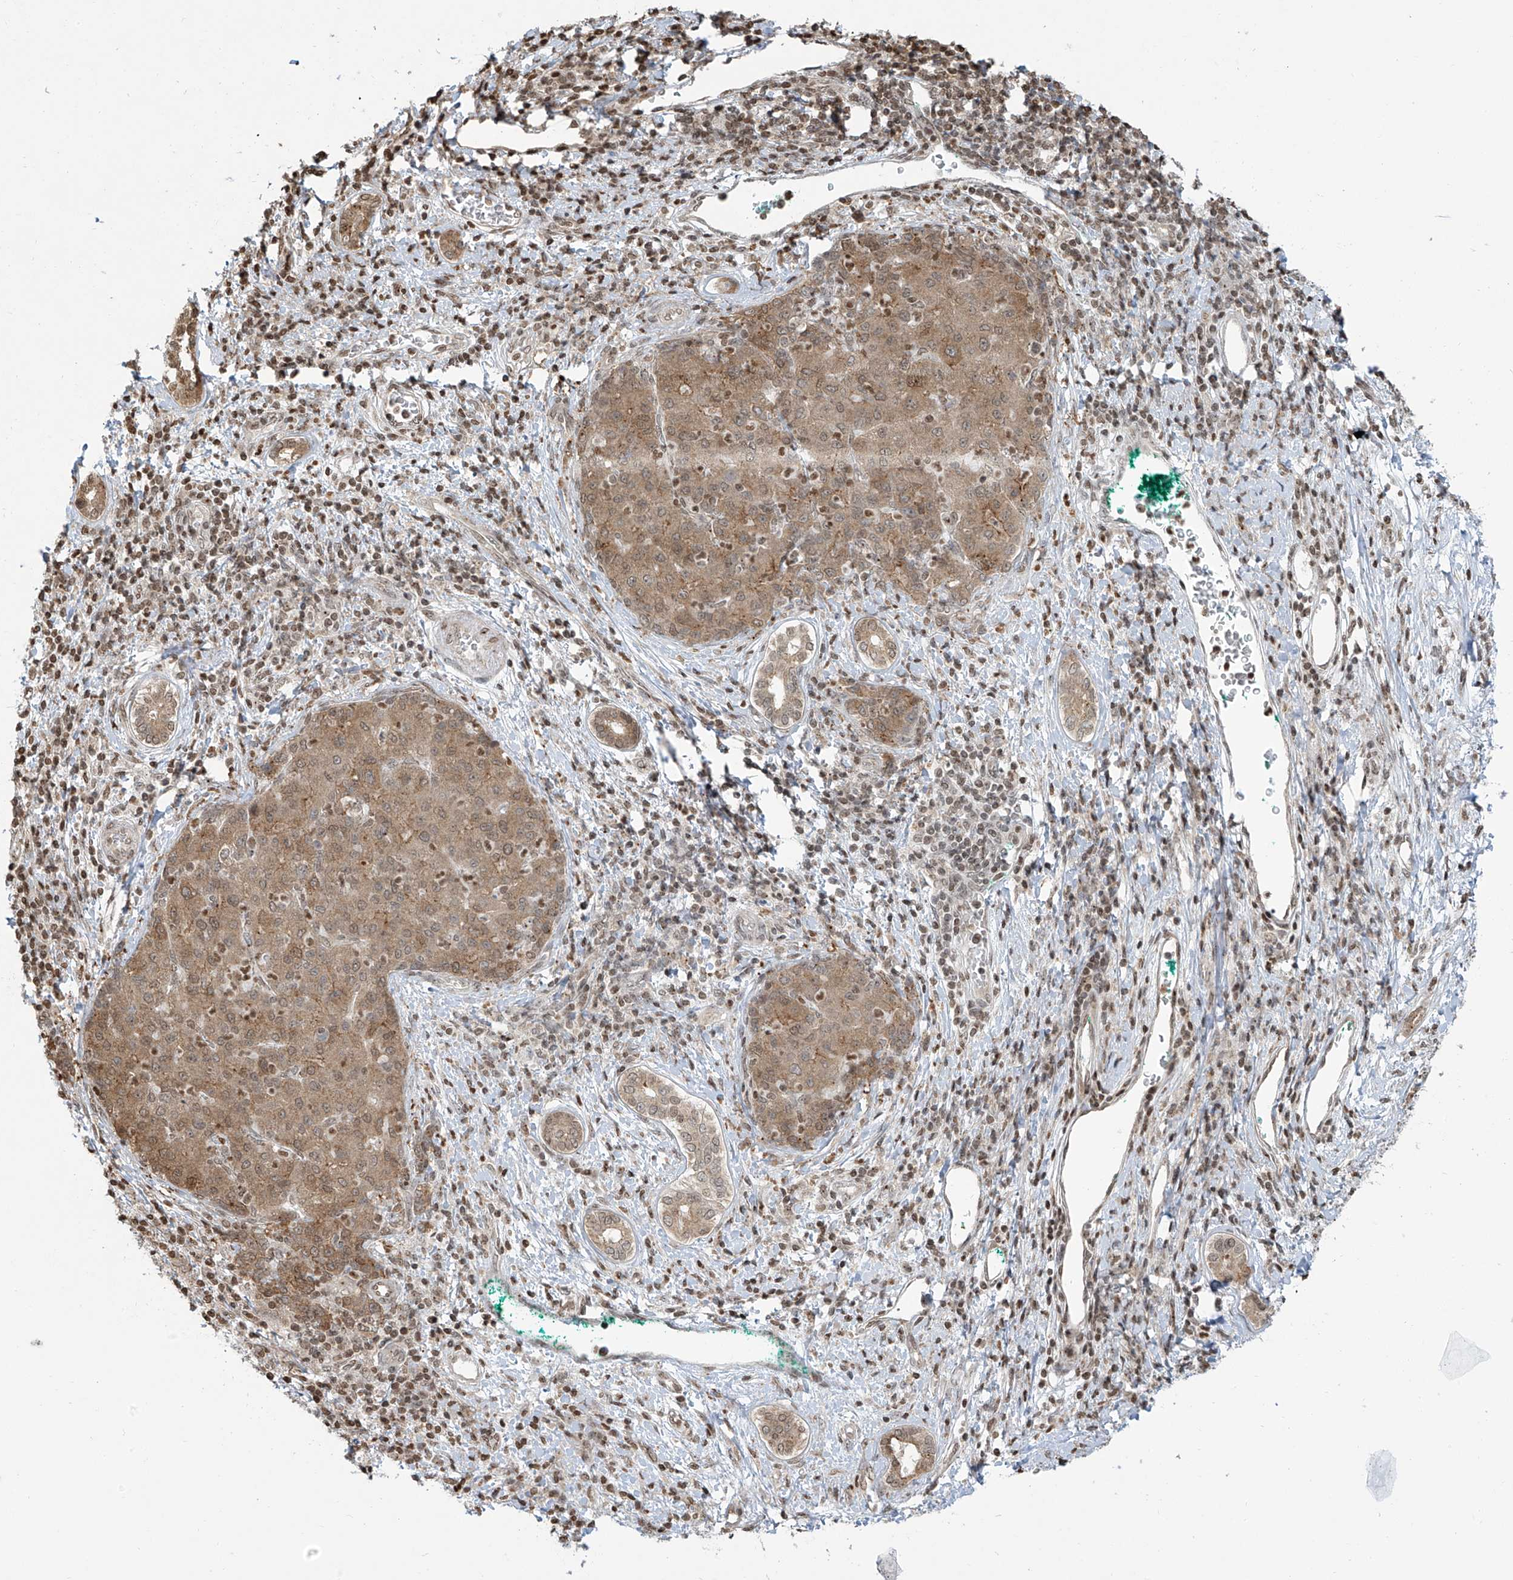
{"staining": {"intensity": "weak", "quantity": ">75%", "location": "cytoplasmic/membranous,nuclear"}, "tissue": "liver cancer", "cell_type": "Tumor cells", "image_type": "cancer", "snomed": [{"axis": "morphology", "description": "Carcinoma, Hepatocellular, NOS"}, {"axis": "topography", "description": "Liver"}], "caption": "Weak cytoplasmic/membranous and nuclear staining for a protein is identified in about >75% of tumor cells of liver cancer using IHC.", "gene": "VMP1", "patient": {"sex": "male", "age": 65}}